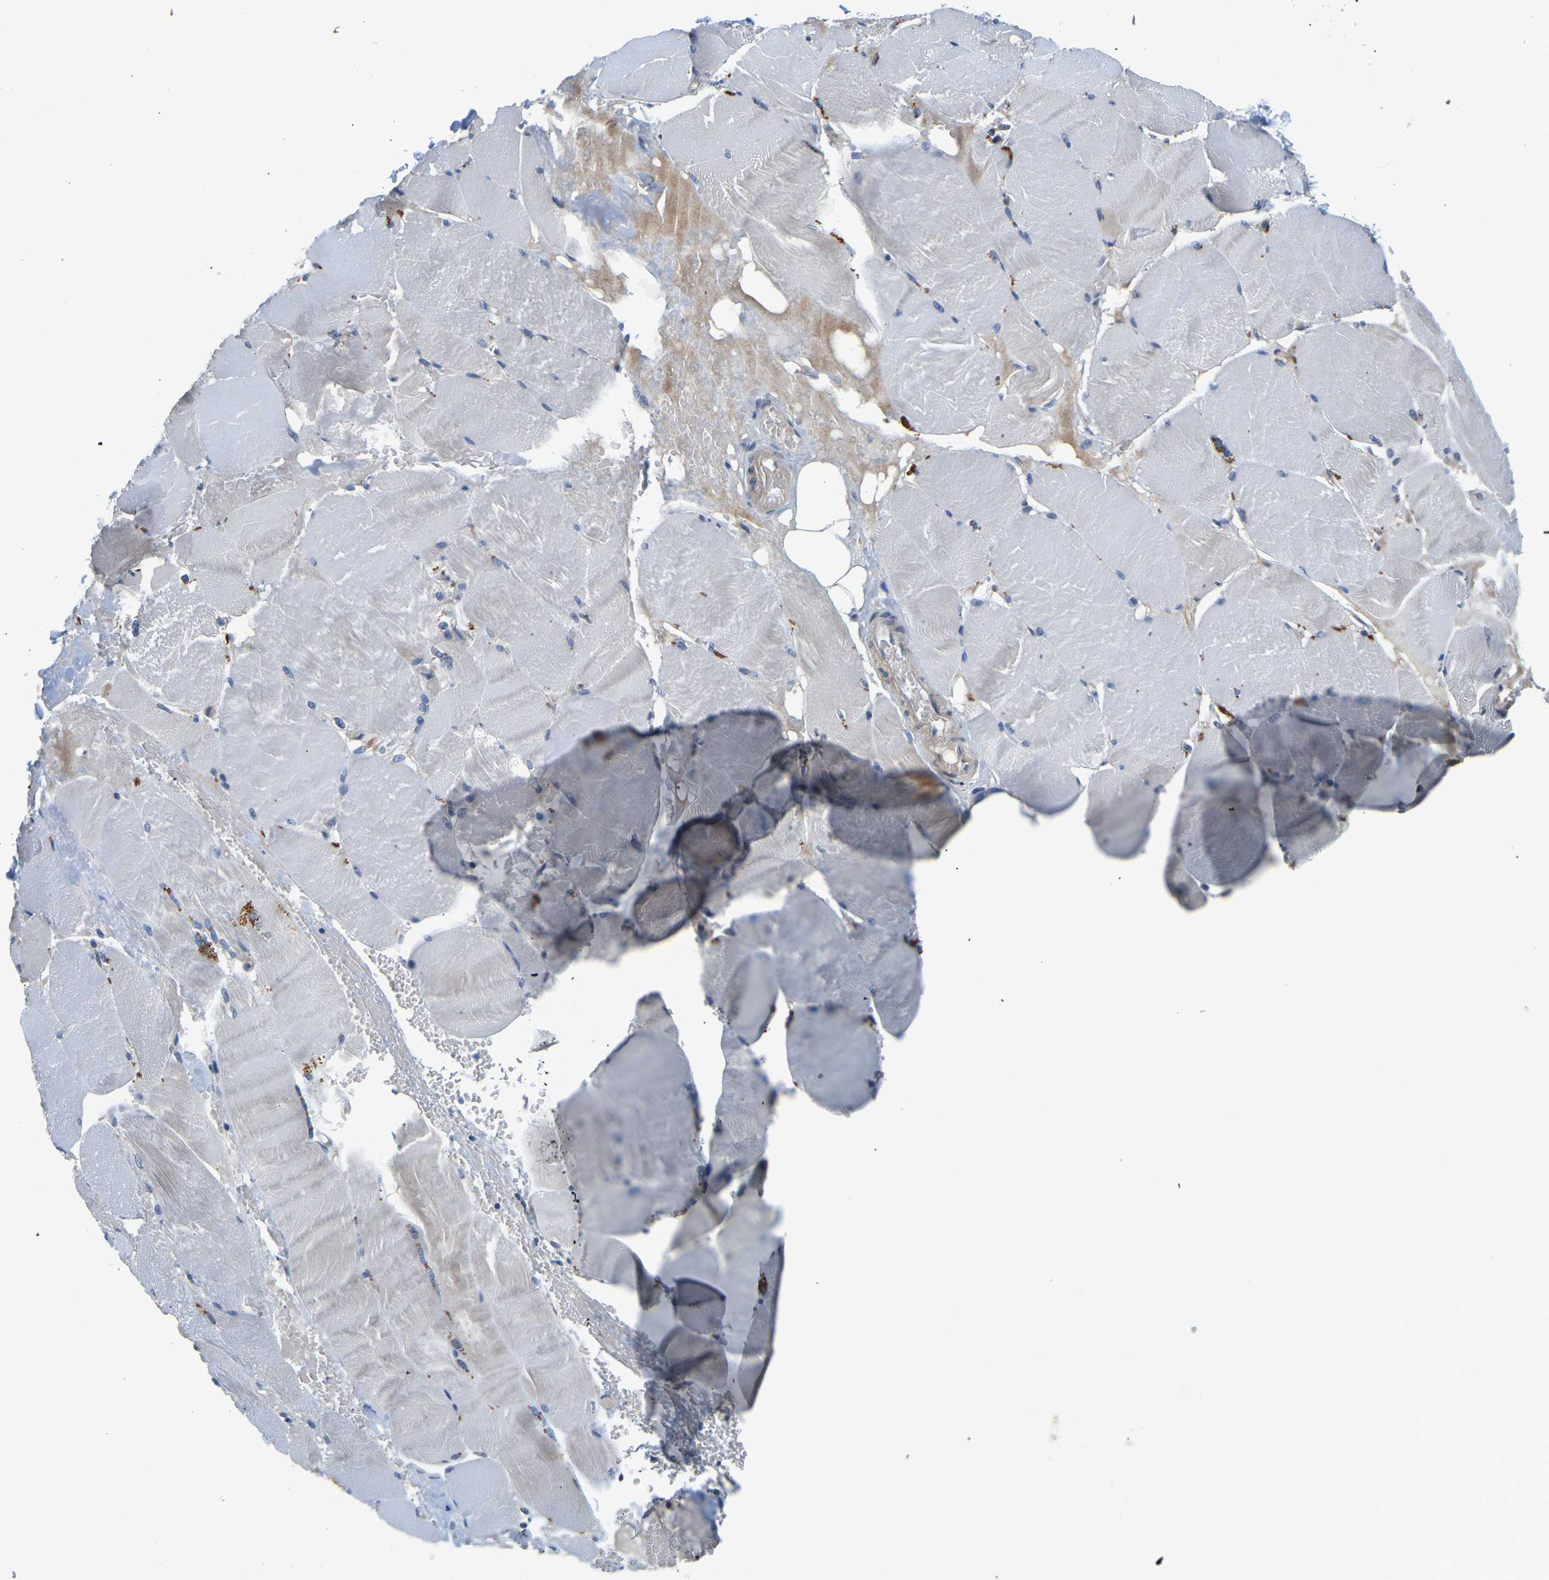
{"staining": {"intensity": "negative", "quantity": "none", "location": "none"}, "tissue": "skeletal muscle", "cell_type": "Myocytes", "image_type": "normal", "snomed": [{"axis": "morphology", "description": "Normal tissue, NOS"}, {"axis": "topography", "description": "Skin"}, {"axis": "topography", "description": "Skeletal muscle"}], "caption": "Human skeletal muscle stained for a protein using IHC demonstrates no positivity in myocytes.", "gene": "LIAS", "patient": {"sex": "male", "age": 83}}